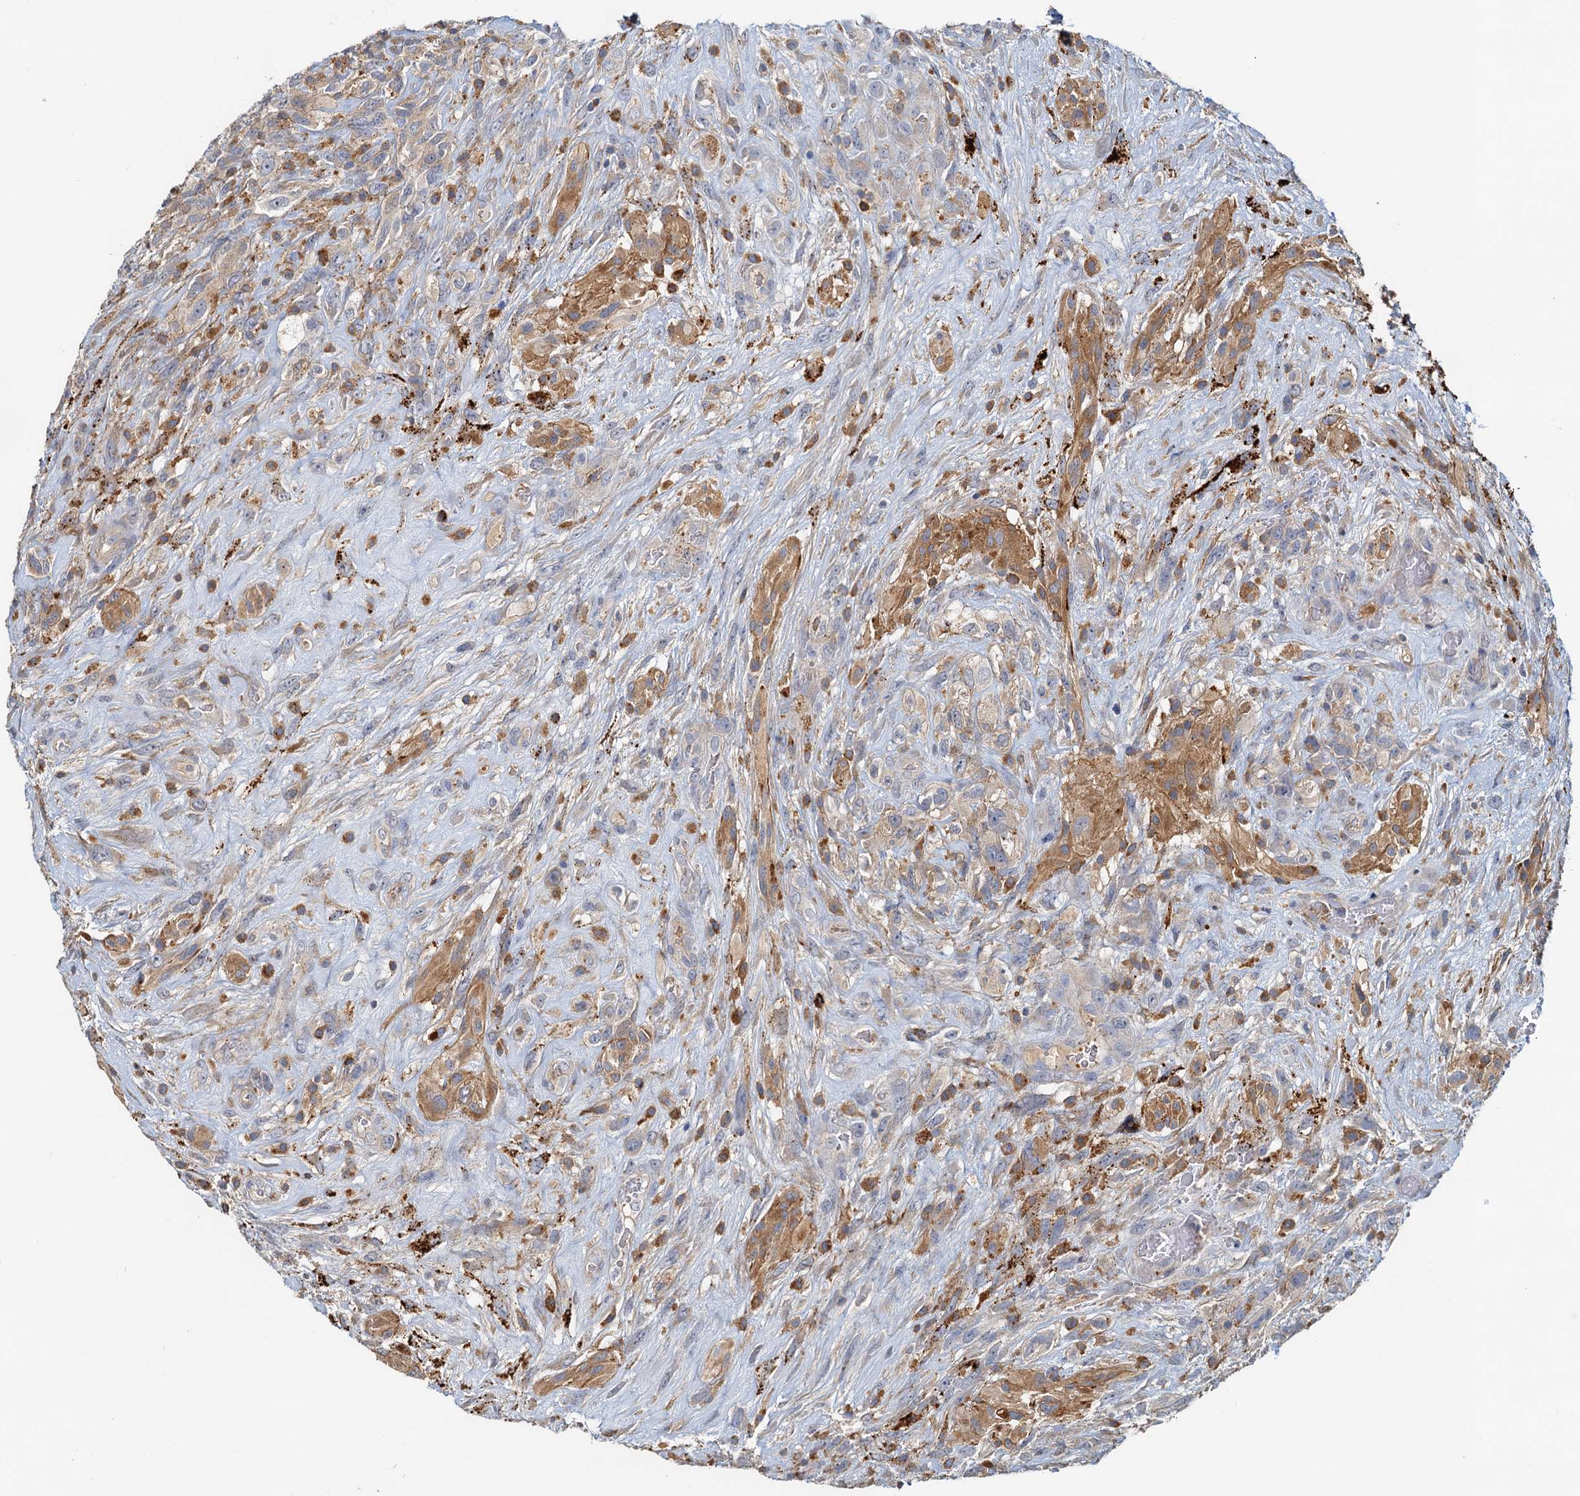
{"staining": {"intensity": "moderate", "quantity": "25%-75%", "location": "cytoplasmic/membranous"}, "tissue": "glioma", "cell_type": "Tumor cells", "image_type": "cancer", "snomed": [{"axis": "morphology", "description": "Glioma, malignant, High grade"}, {"axis": "topography", "description": "Brain"}], "caption": "DAB (3,3'-diaminobenzidine) immunohistochemical staining of malignant glioma (high-grade) reveals moderate cytoplasmic/membranous protein staining in approximately 25%-75% of tumor cells. (DAB = brown stain, brightfield microscopy at high magnification).", "gene": "TOLLIP", "patient": {"sex": "male", "age": 61}}